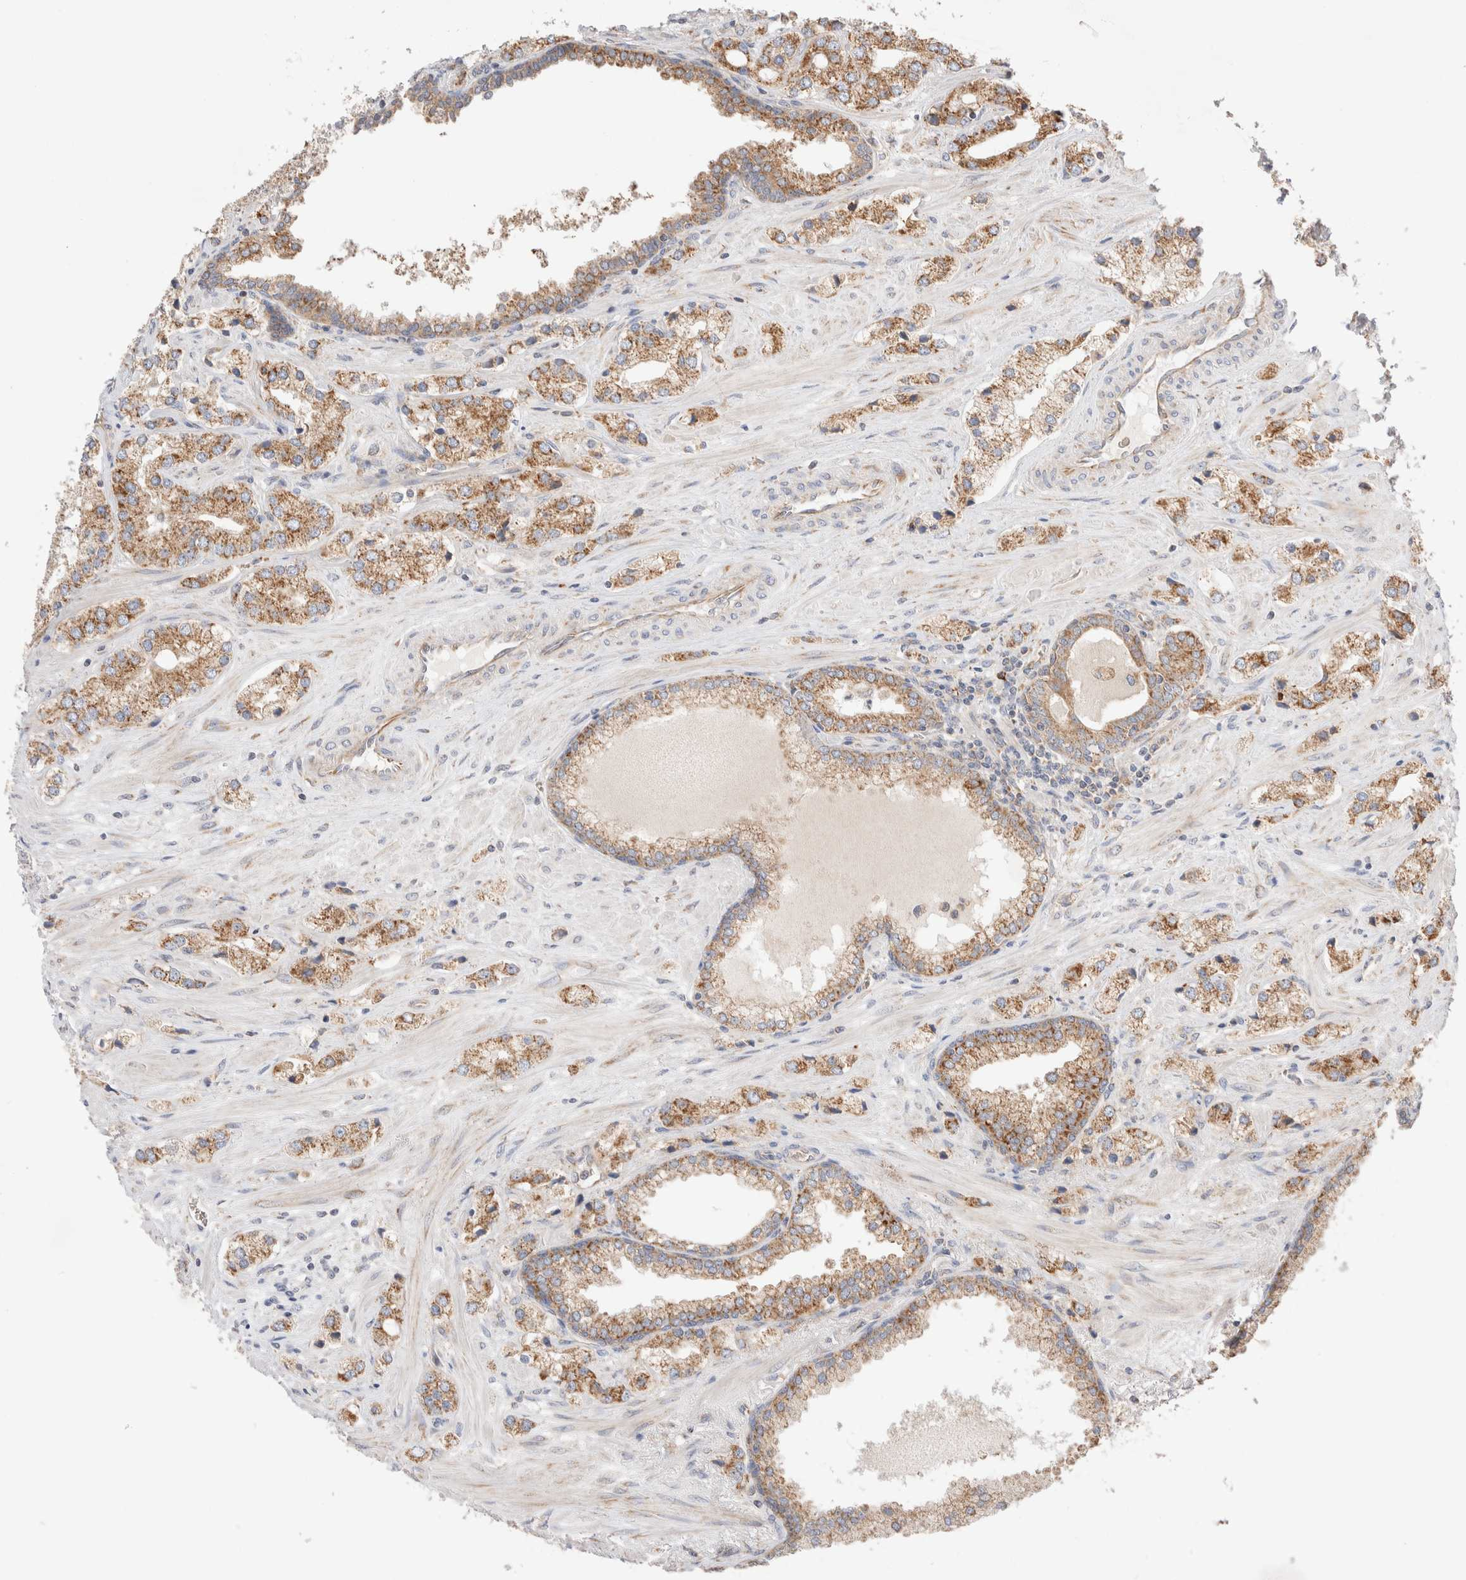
{"staining": {"intensity": "moderate", "quantity": ">75%", "location": "cytoplasmic/membranous"}, "tissue": "prostate cancer", "cell_type": "Tumor cells", "image_type": "cancer", "snomed": [{"axis": "morphology", "description": "Adenocarcinoma, High grade"}, {"axis": "topography", "description": "Prostate"}], "caption": "This image shows immunohistochemistry (IHC) staining of human adenocarcinoma (high-grade) (prostate), with medium moderate cytoplasmic/membranous expression in approximately >75% of tumor cells.", "gene": "UTS2B", "patient": {"sex": "male", "age": 66}}